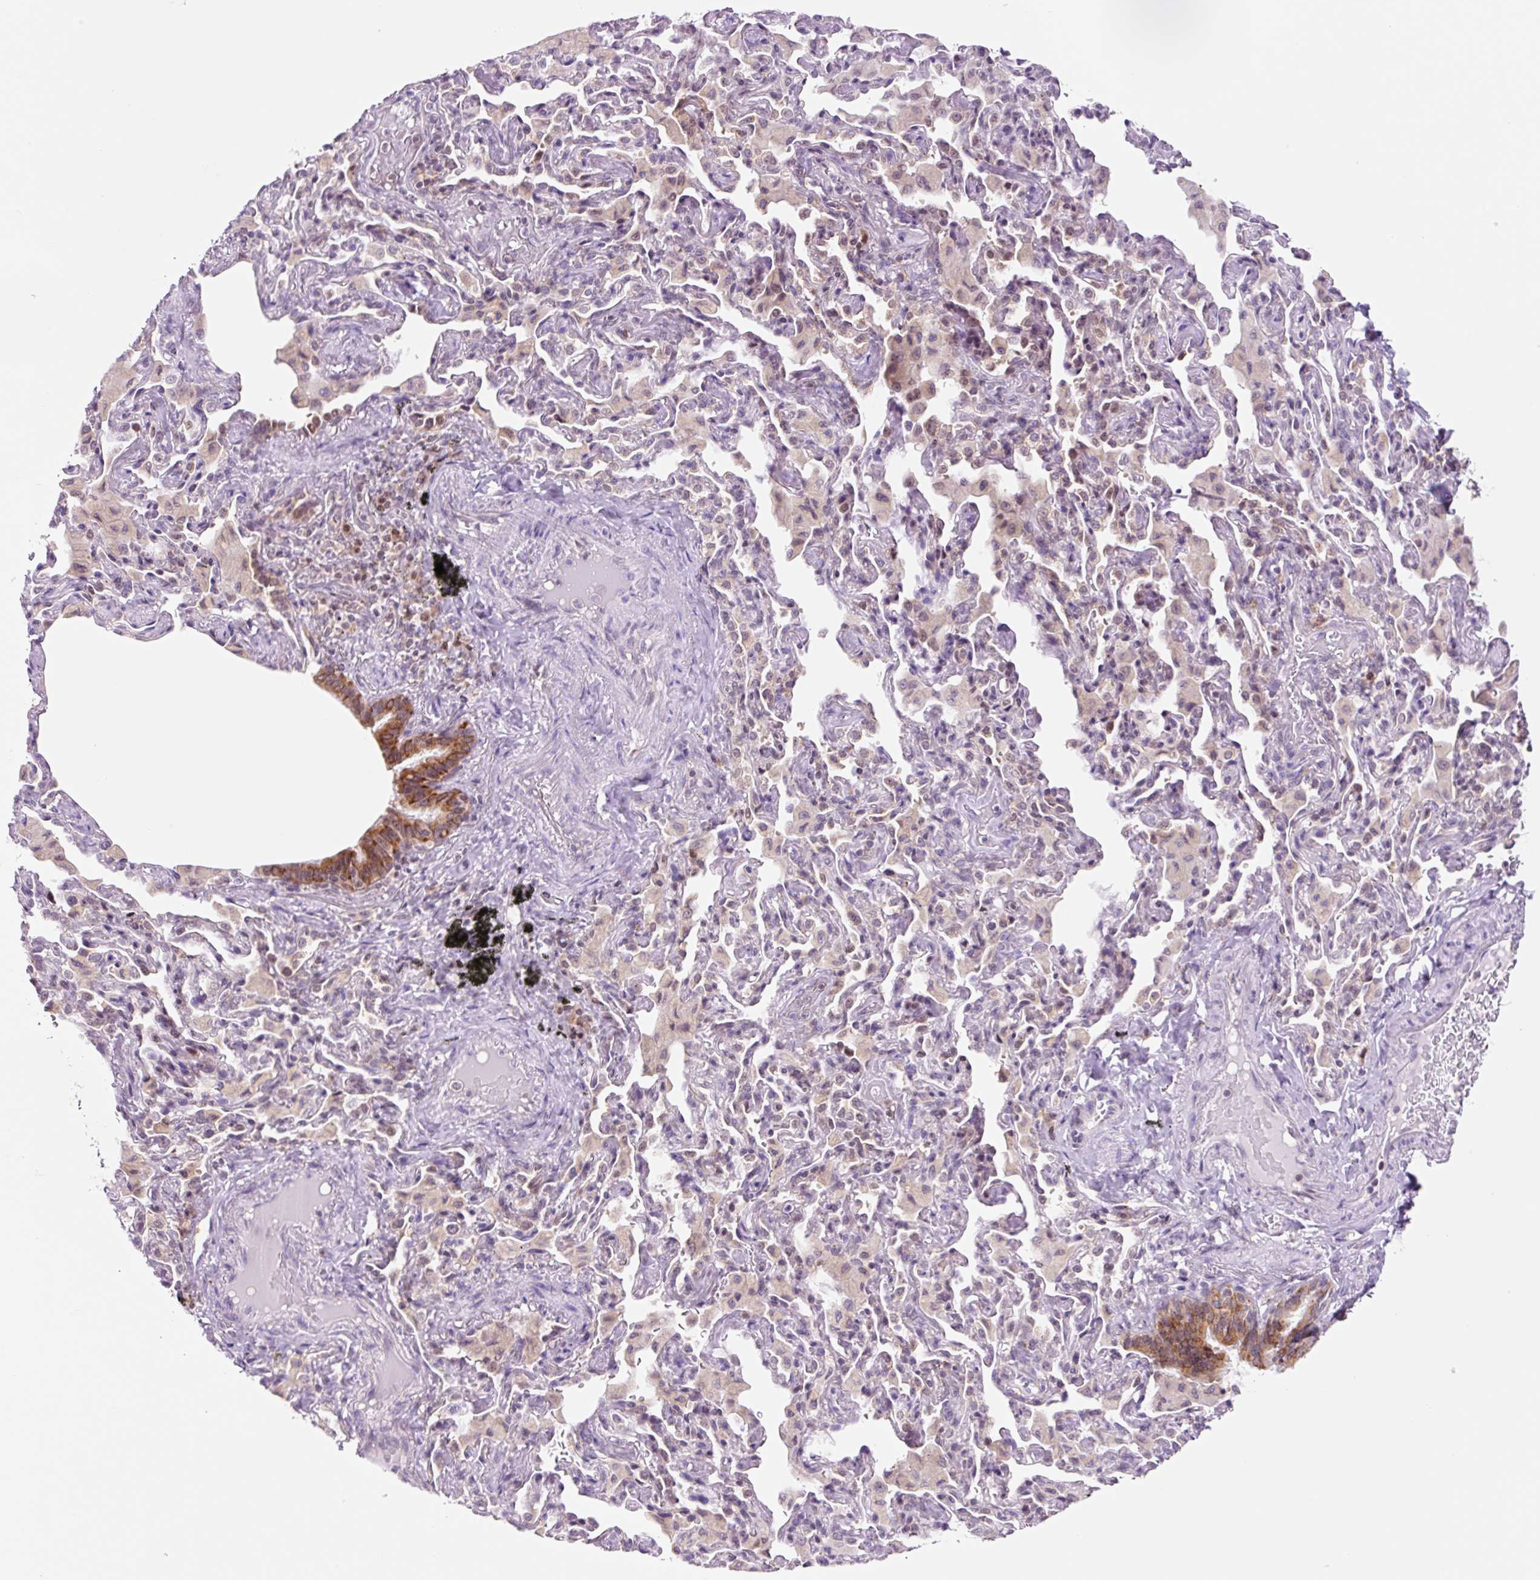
{"staining": {"intensity": "strong", "quantity": ">75%", "location": "cytoplasmic/membranous"}, "tissue": "bronchus", "cell_type": "Respiratory epithelial cells", "image_type": "normal", "snomed": [{"axis": "morphology", "description": "Normal tissue, NOS"}, {"axis": "morphology", "description": "Inflammation, NOS"}, {"axis": "topography", "description": "Bronchus"}, {"axis": "topography", "description": "Lung"}], "caption": "The image exhibits immunohistochemical staining of benign bronchus. There is strong cytoplasmic/membranous staining is present in approximately >75% of respiratory epithelial cells.", "gene": "RPL41", "patient": {"sex": "female", "age": 46}}